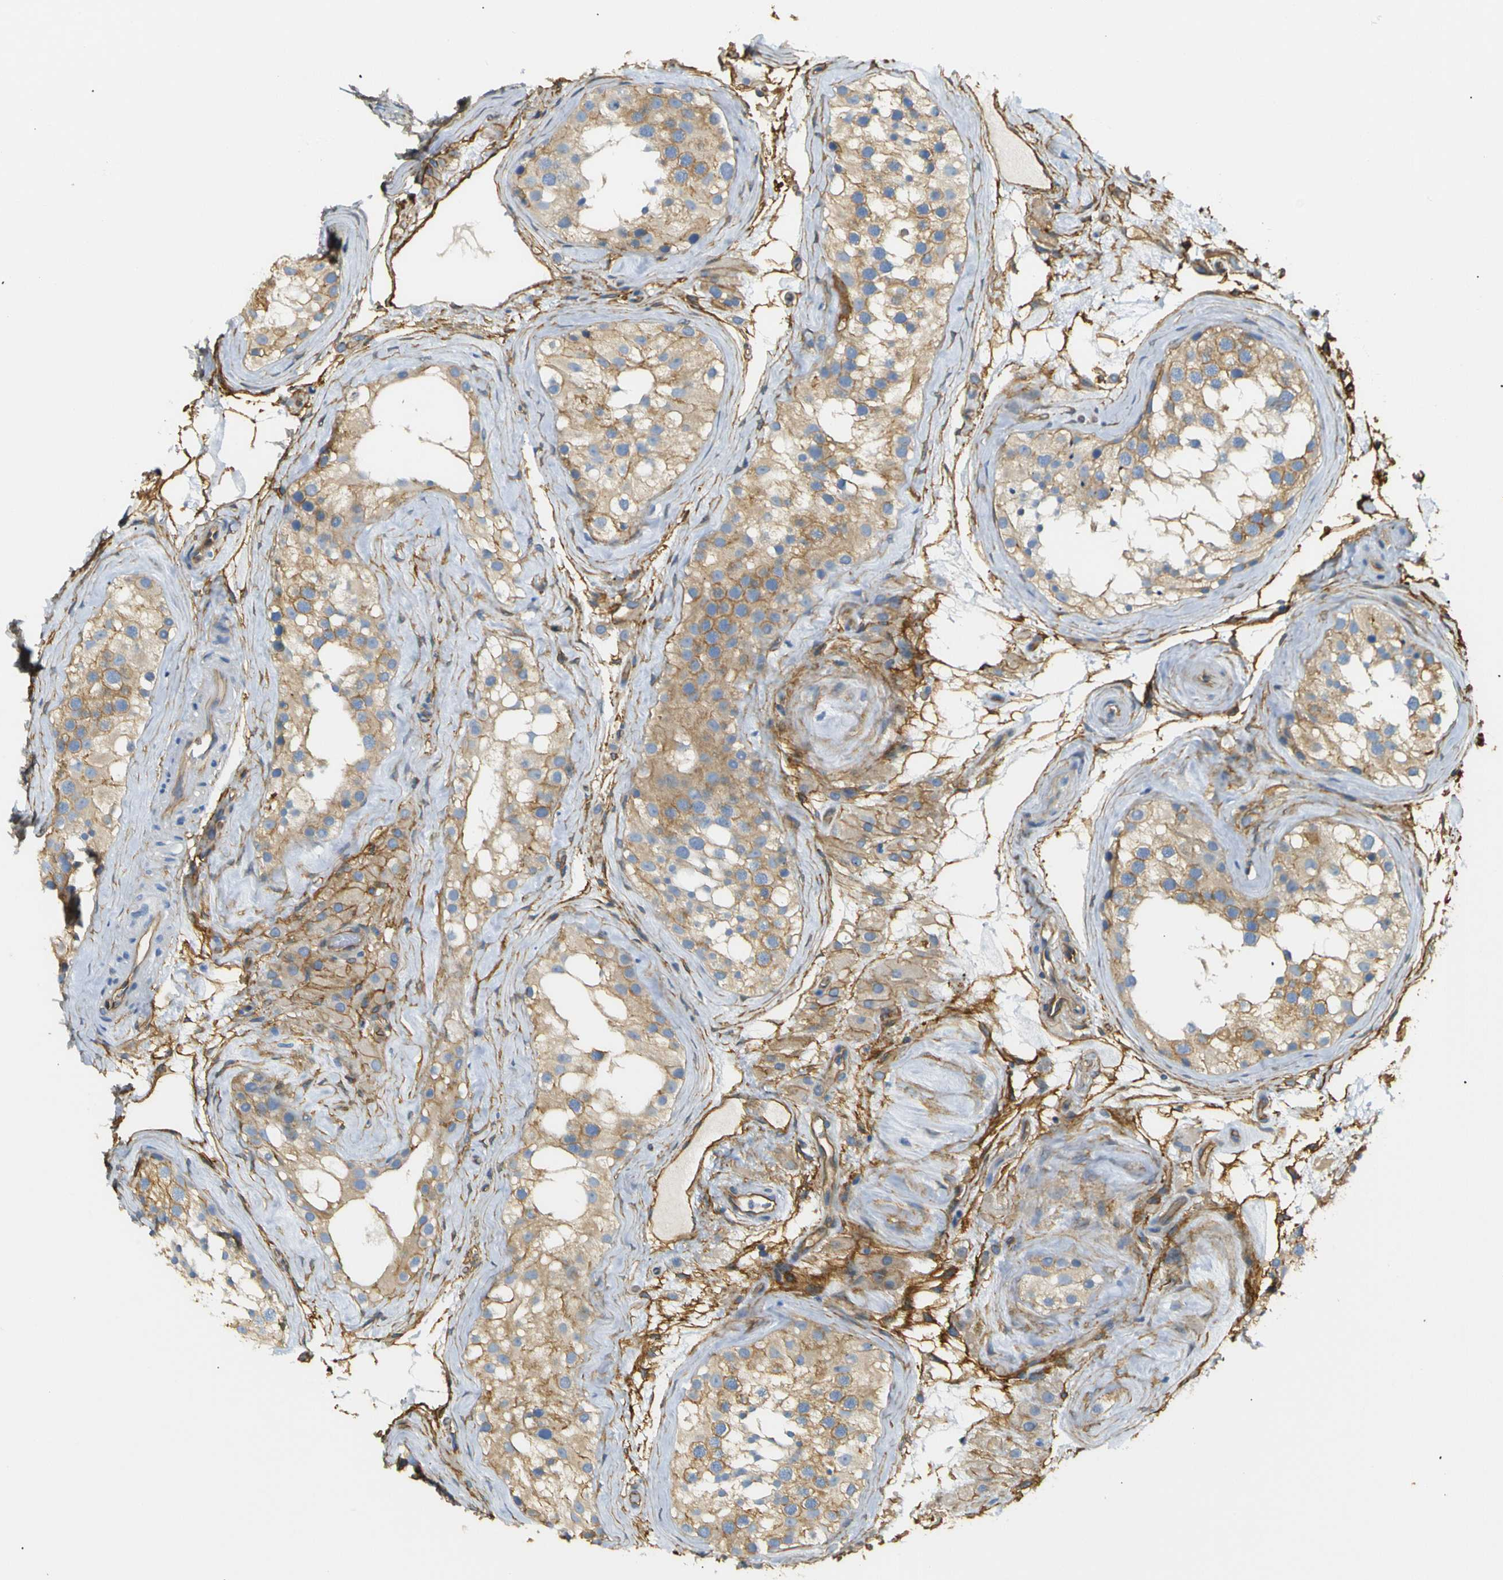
{"staining": {"intensity": "moderate", "quantity": ">75%", "location": "cytoplasmic/membranous"}, "tissue": "testis", "cell_type": "Cells in seminiferous ducts", "image_type": "normal", "snomed": [{"axis": "morphology", "description": "Normal tissue, NOS"}, {"axis": "morphology", "description": "Seminoma, NOS"}, {"axis": "topography", "description": "Testis"}], "caption": "Moderate cytoplasmic/membranous staining is seen in approximately >75% of cells in seminiferous ducts in unremarkable testis.", "gene": "SPTBN1", "patient": {"sex": "male", "age": 71}}